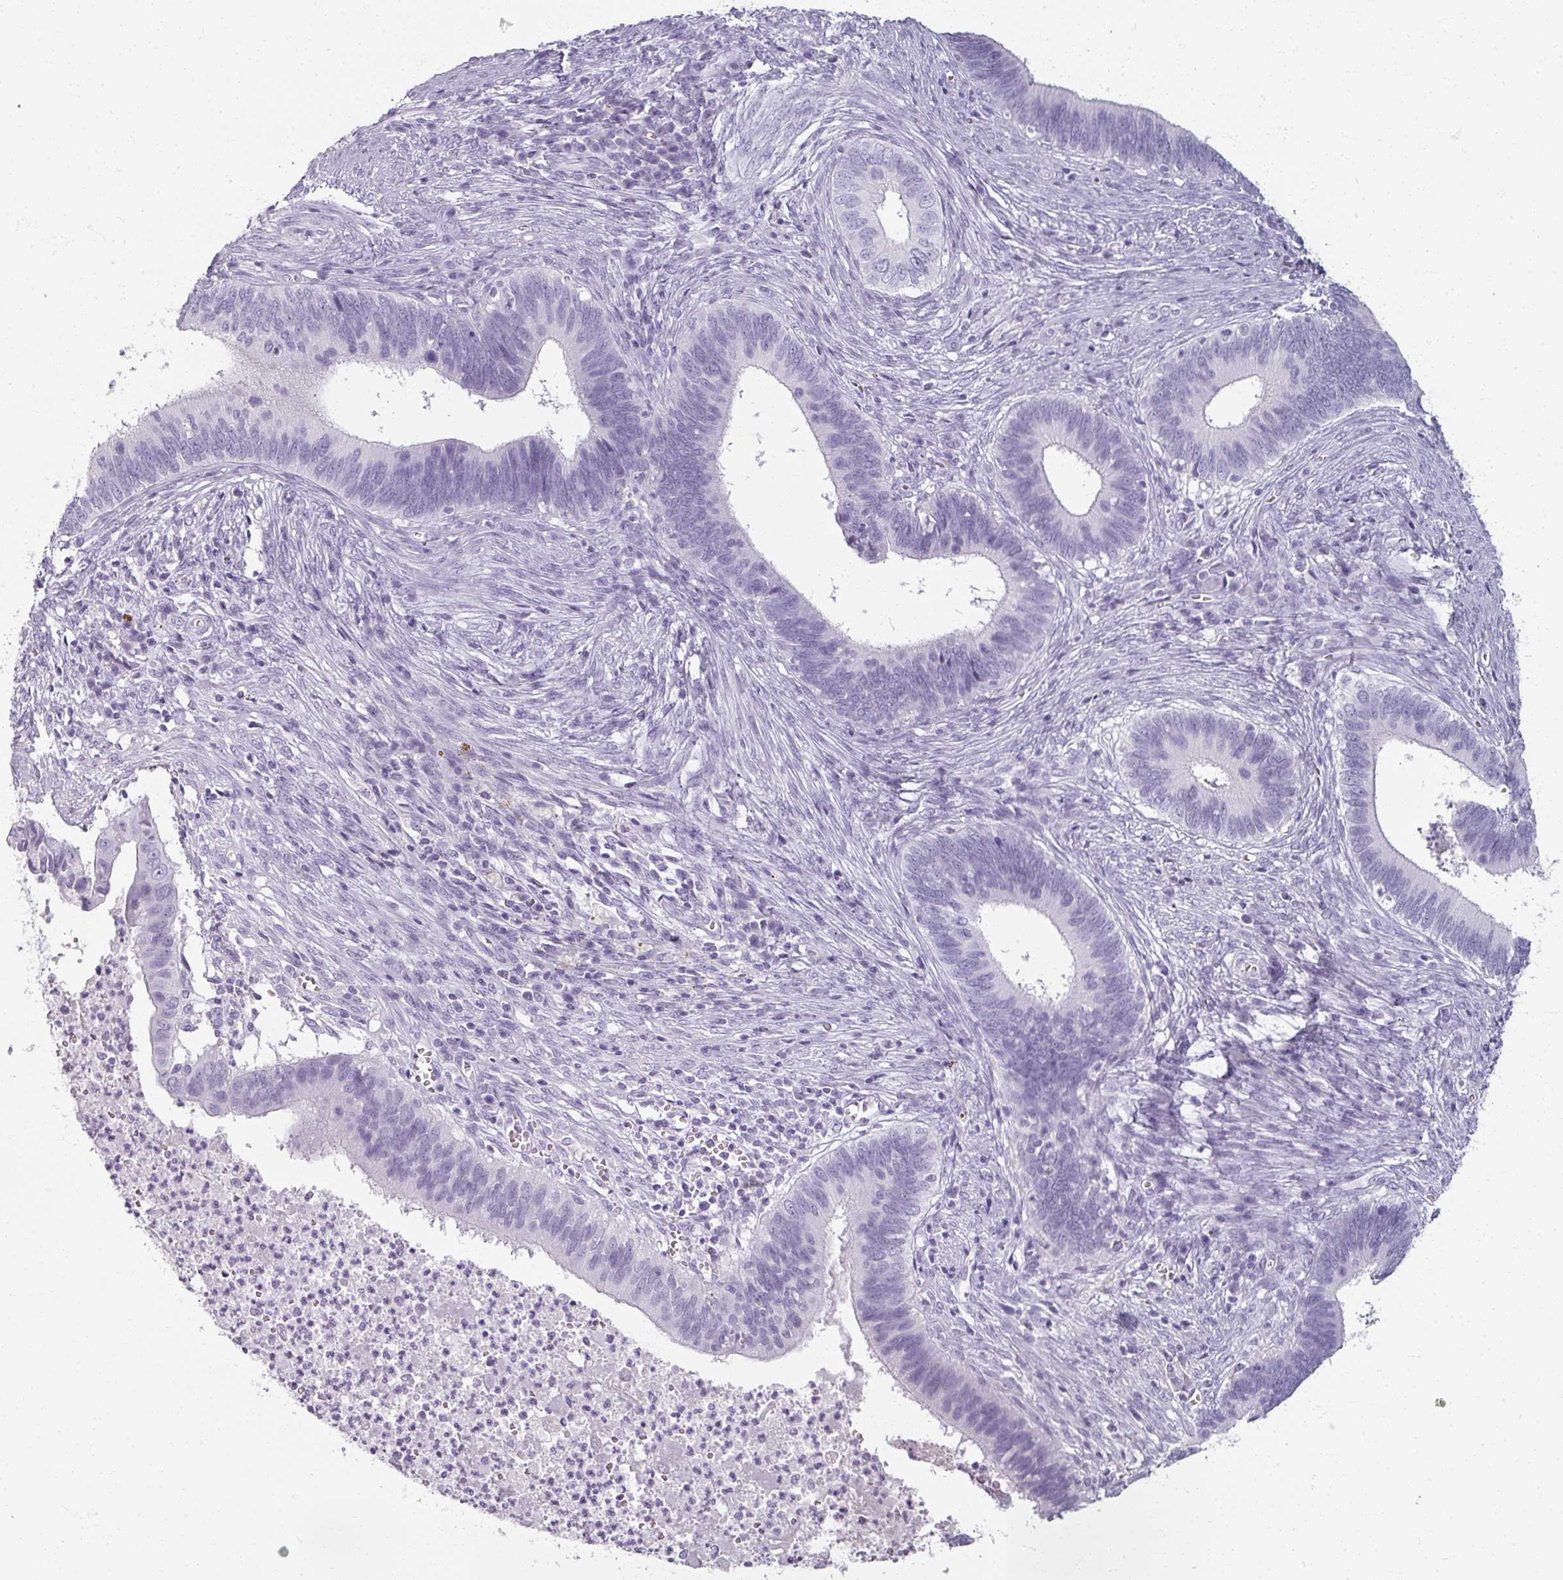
{"staining": {"intensity": "negative", "quantity": "none", "location": "none"}, "tissue": "cervical cancer", "cell_type": "Tumor cells", "image_type": "cancer", "snomed": [{"axis": "morphology", "description": "Adenocarcinoma, NOS"}, {"axis": "topography", "description": "Cervix"}], "caption": "Tumor cells show no significant expression in cervical cancer.", "gene": "REG3G", "patient": {"sex": "female", "age": 42}}